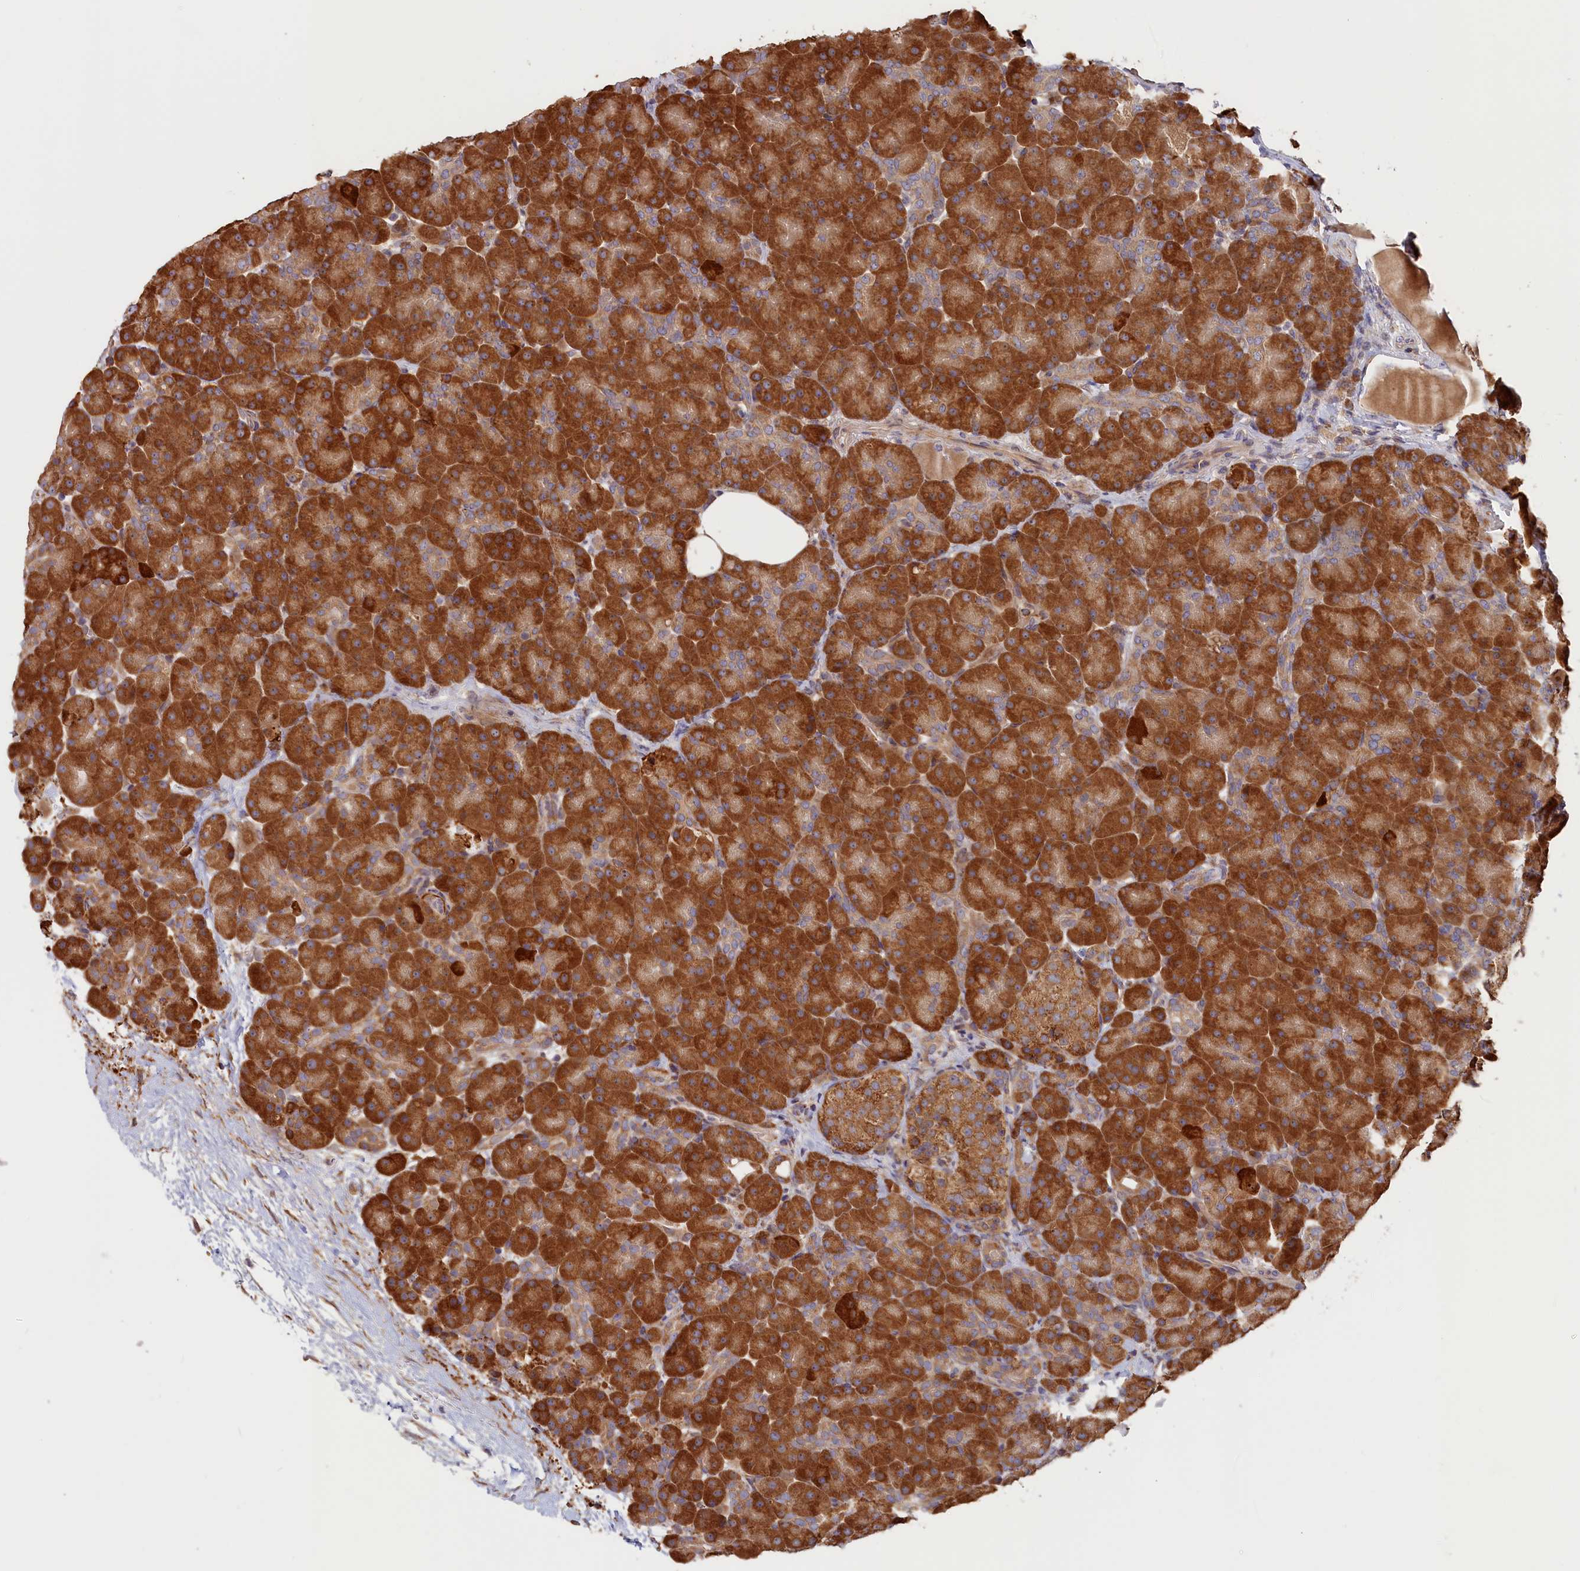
{"staining": {"intensity": "strong", "quantity": ">75%", "location": "cytoplasmic/membranous"}, "tissue": "pancreas", "cell_type": "Exocrine glandular cells", "image_type": "normal", "snomed": [{"axis": "morphology", "description": "Normal tissue, NOS"}, {"axis": "topography", "description": "Pancreas"}], "caption": "Exocrine glandular cells display high levels of strong cytoplasmic/membranous staining in approximately >75% of cells in normal human pancreas. (IHC, brightfield microscopy, high magnification).", "gene": "CEP44", "patient": {"sex": "male", "age": 66}}